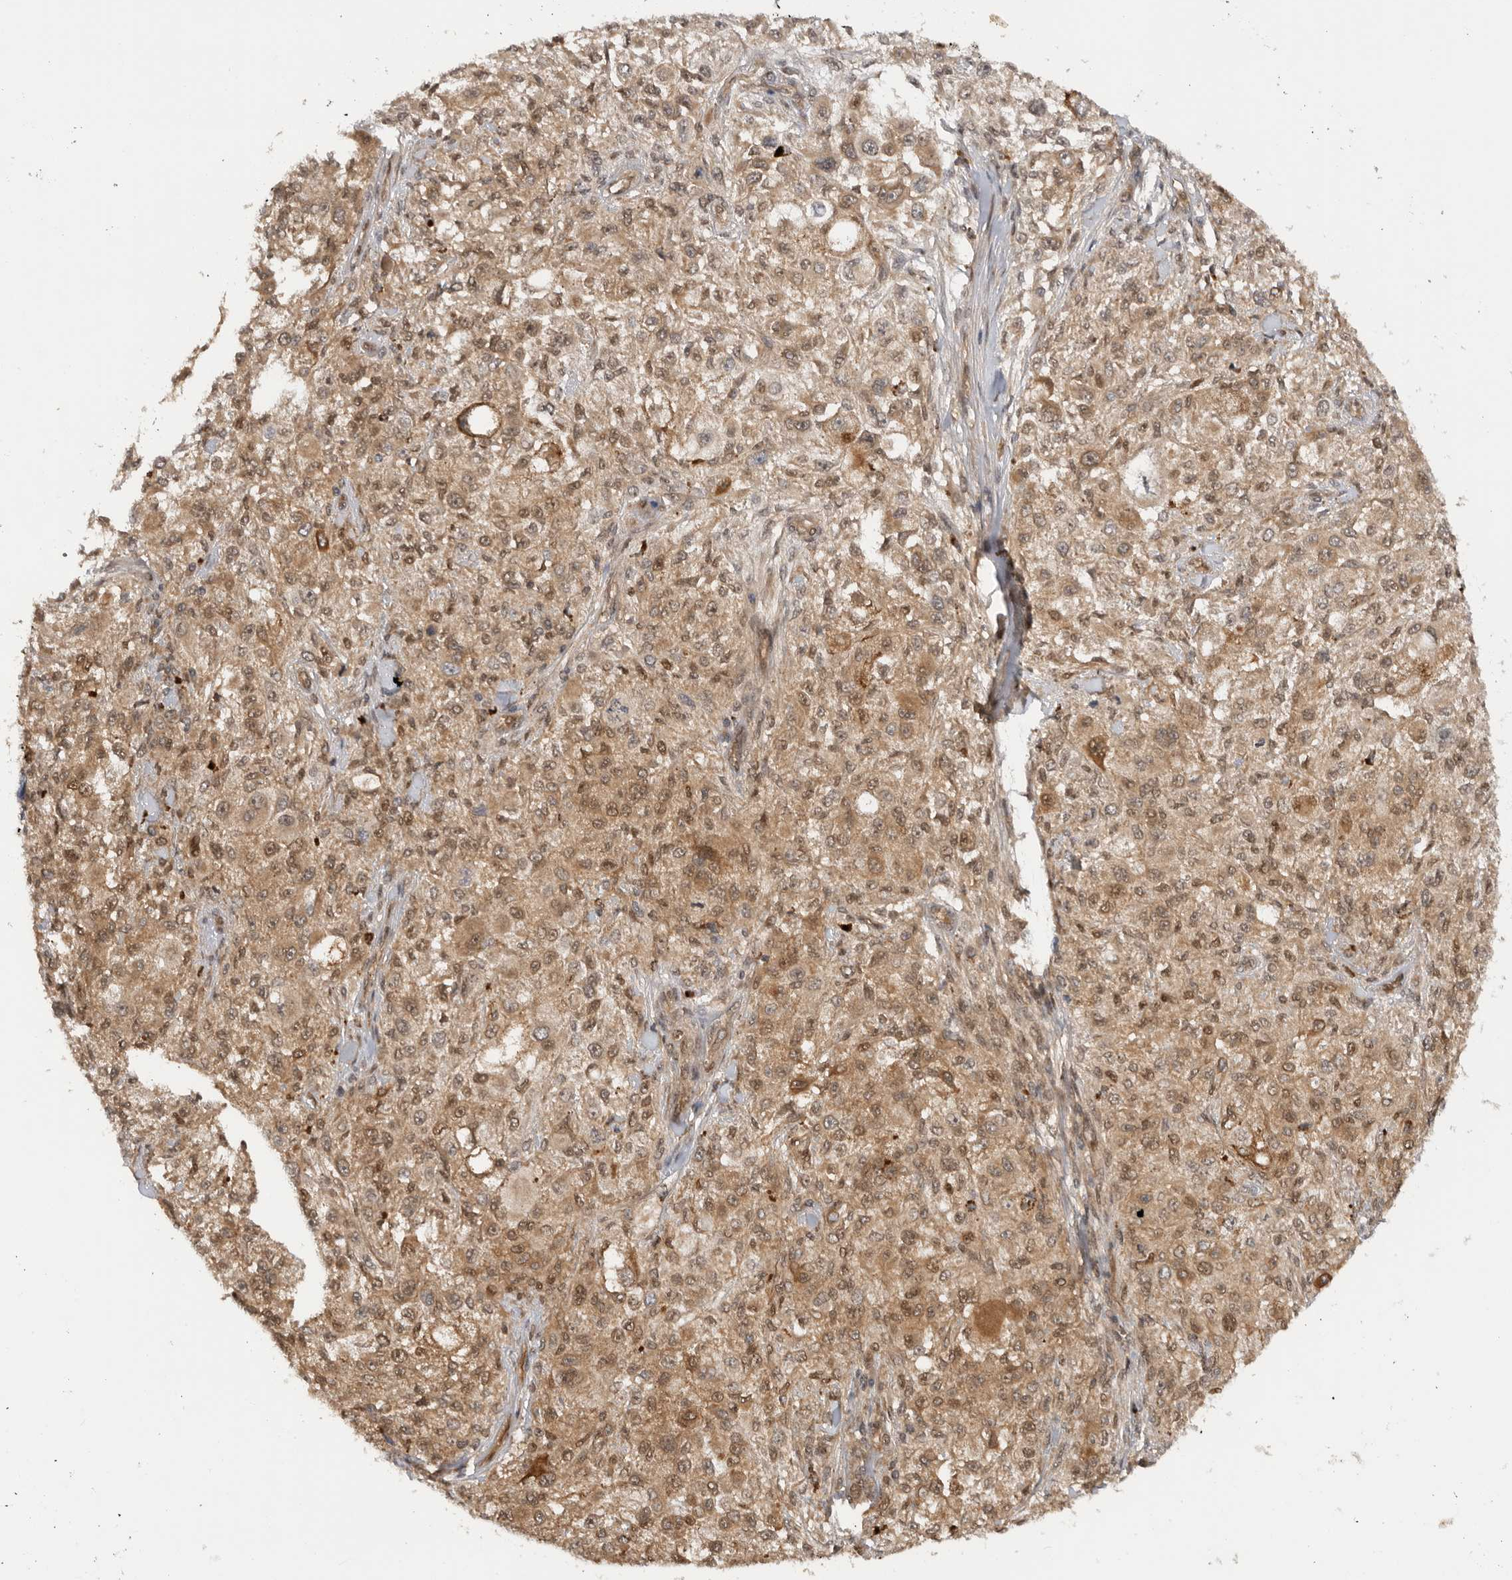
{"staining": {"intensity": "moderate", "quantity": ">75%", "location": "cytoplasmic/membranous,nuclear"}, "tissue": "melanoma", "cell_type": "Tumor cells", "image_type": "cancer", "snomed": [{"axis": "morphology", "description": "Necrosis, NOS"}, {"axis": "morphology", "description": "Malignant melanoma, NOS"}, {"axis": "topography", "description": "Skin"}], "caption": "Moderate cytoplasmic/membranous and nuclear staining is present in about >75% of tumor cells in malignant melanoma. (DAB (3,3'-diaminobenzidine) IHC, brown staining for protein, blue staining for nuclei).", "gene": "DCAF8", "patient": {"sex": "female", "age": 87}}